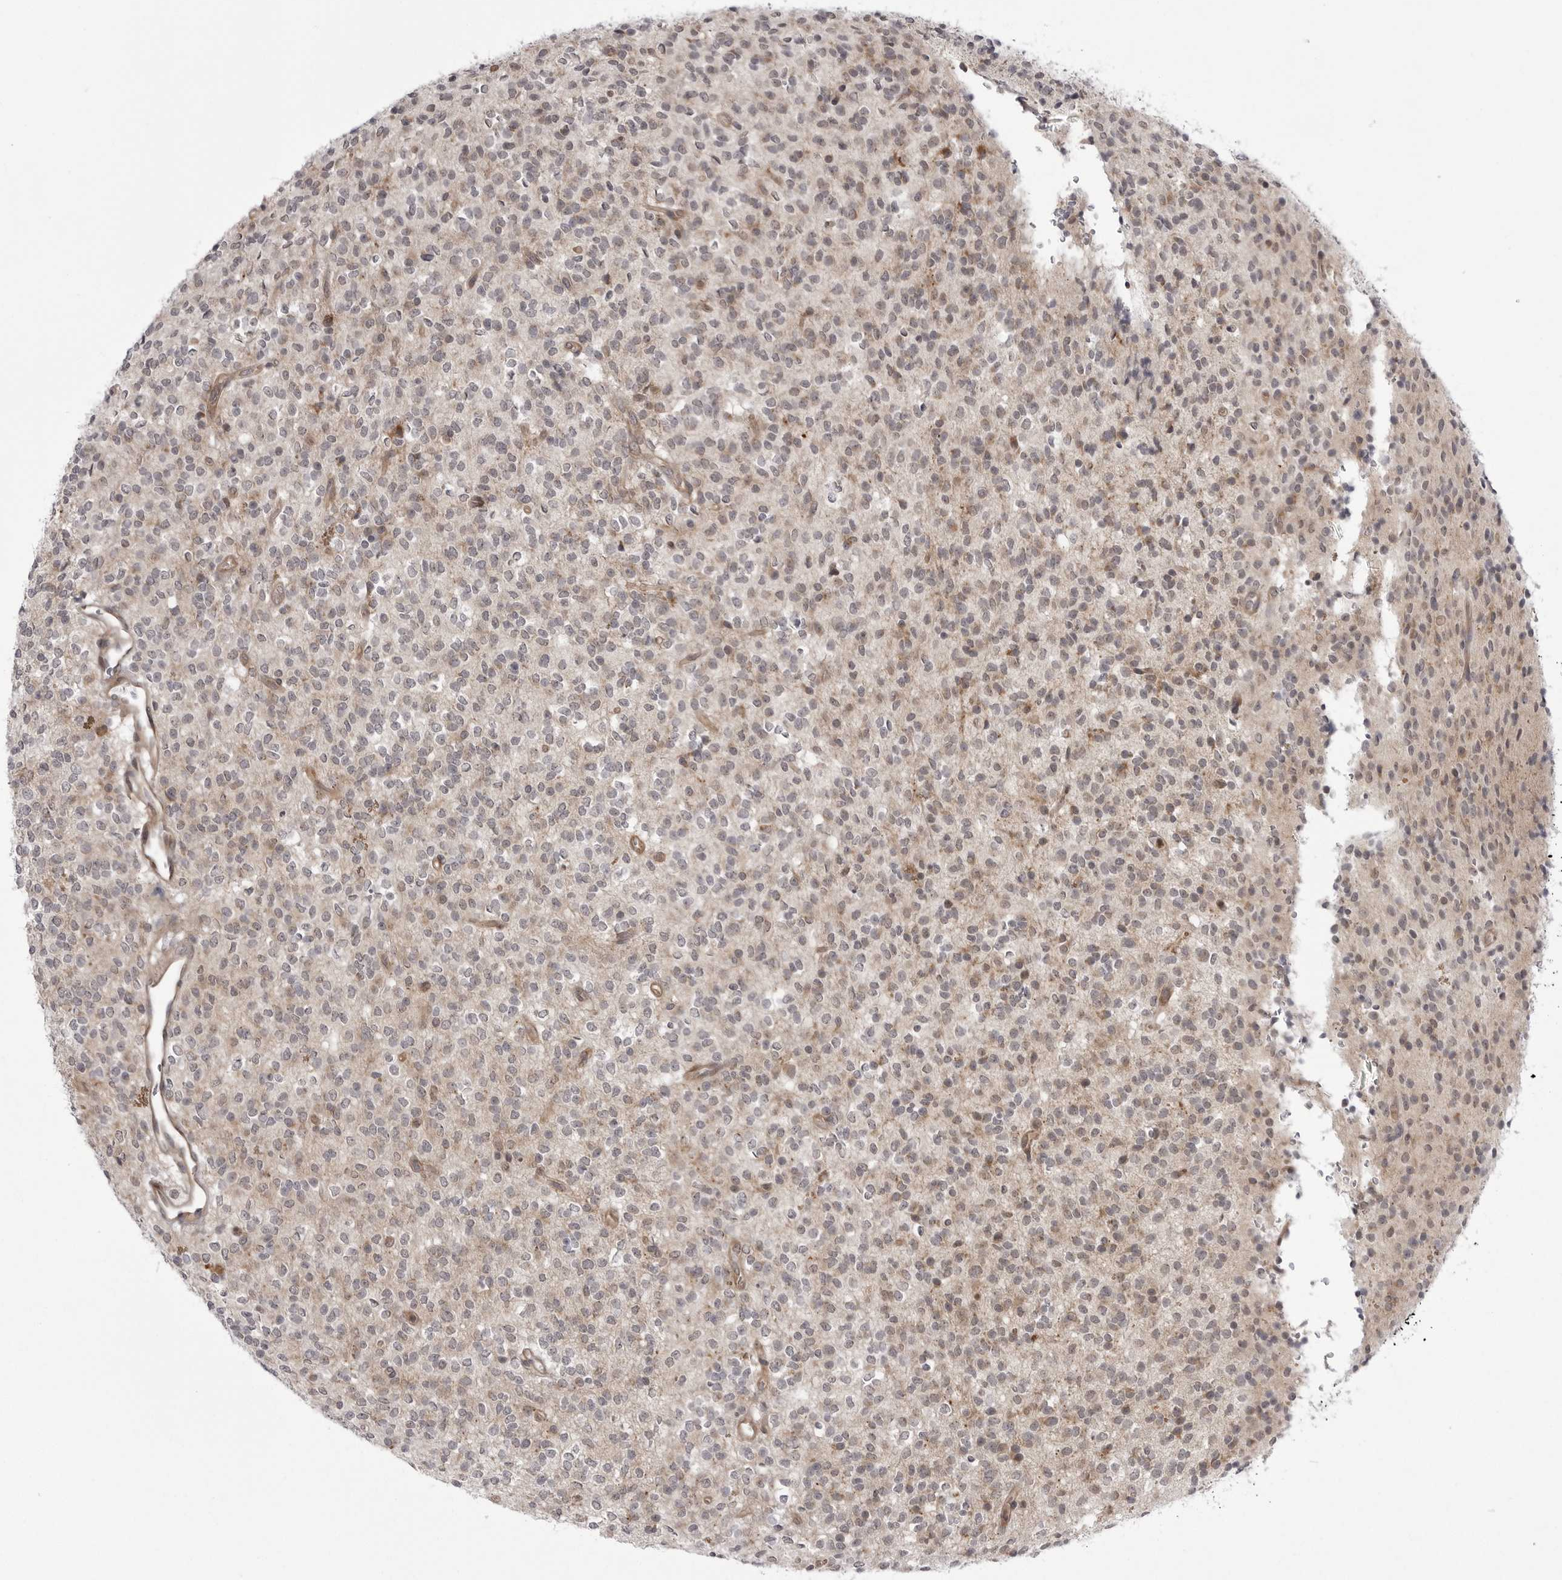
{"staining": {"intensity": "moderate", "quantity": "25%-75%", "location": "cytoplasmic/membranous"}, "tissue": "glioma", "cell_type": "Tumor cells", "image_type": "cancer", "snomed": [{"axis": "morphology", "description": "Glioma, malignant, High grade"}, {"axis": "topography", "description": "Brain"}], "caption": "Approximately 25%-75% of tumor cells in human malignant glioma (high-grade) demonstrate moderate cytoplasmic/membranous protein expression as visualized by brown immunohistochemical staining.", "gene": "CCDC18", "patient": {"sex": "male", "age": 34}}